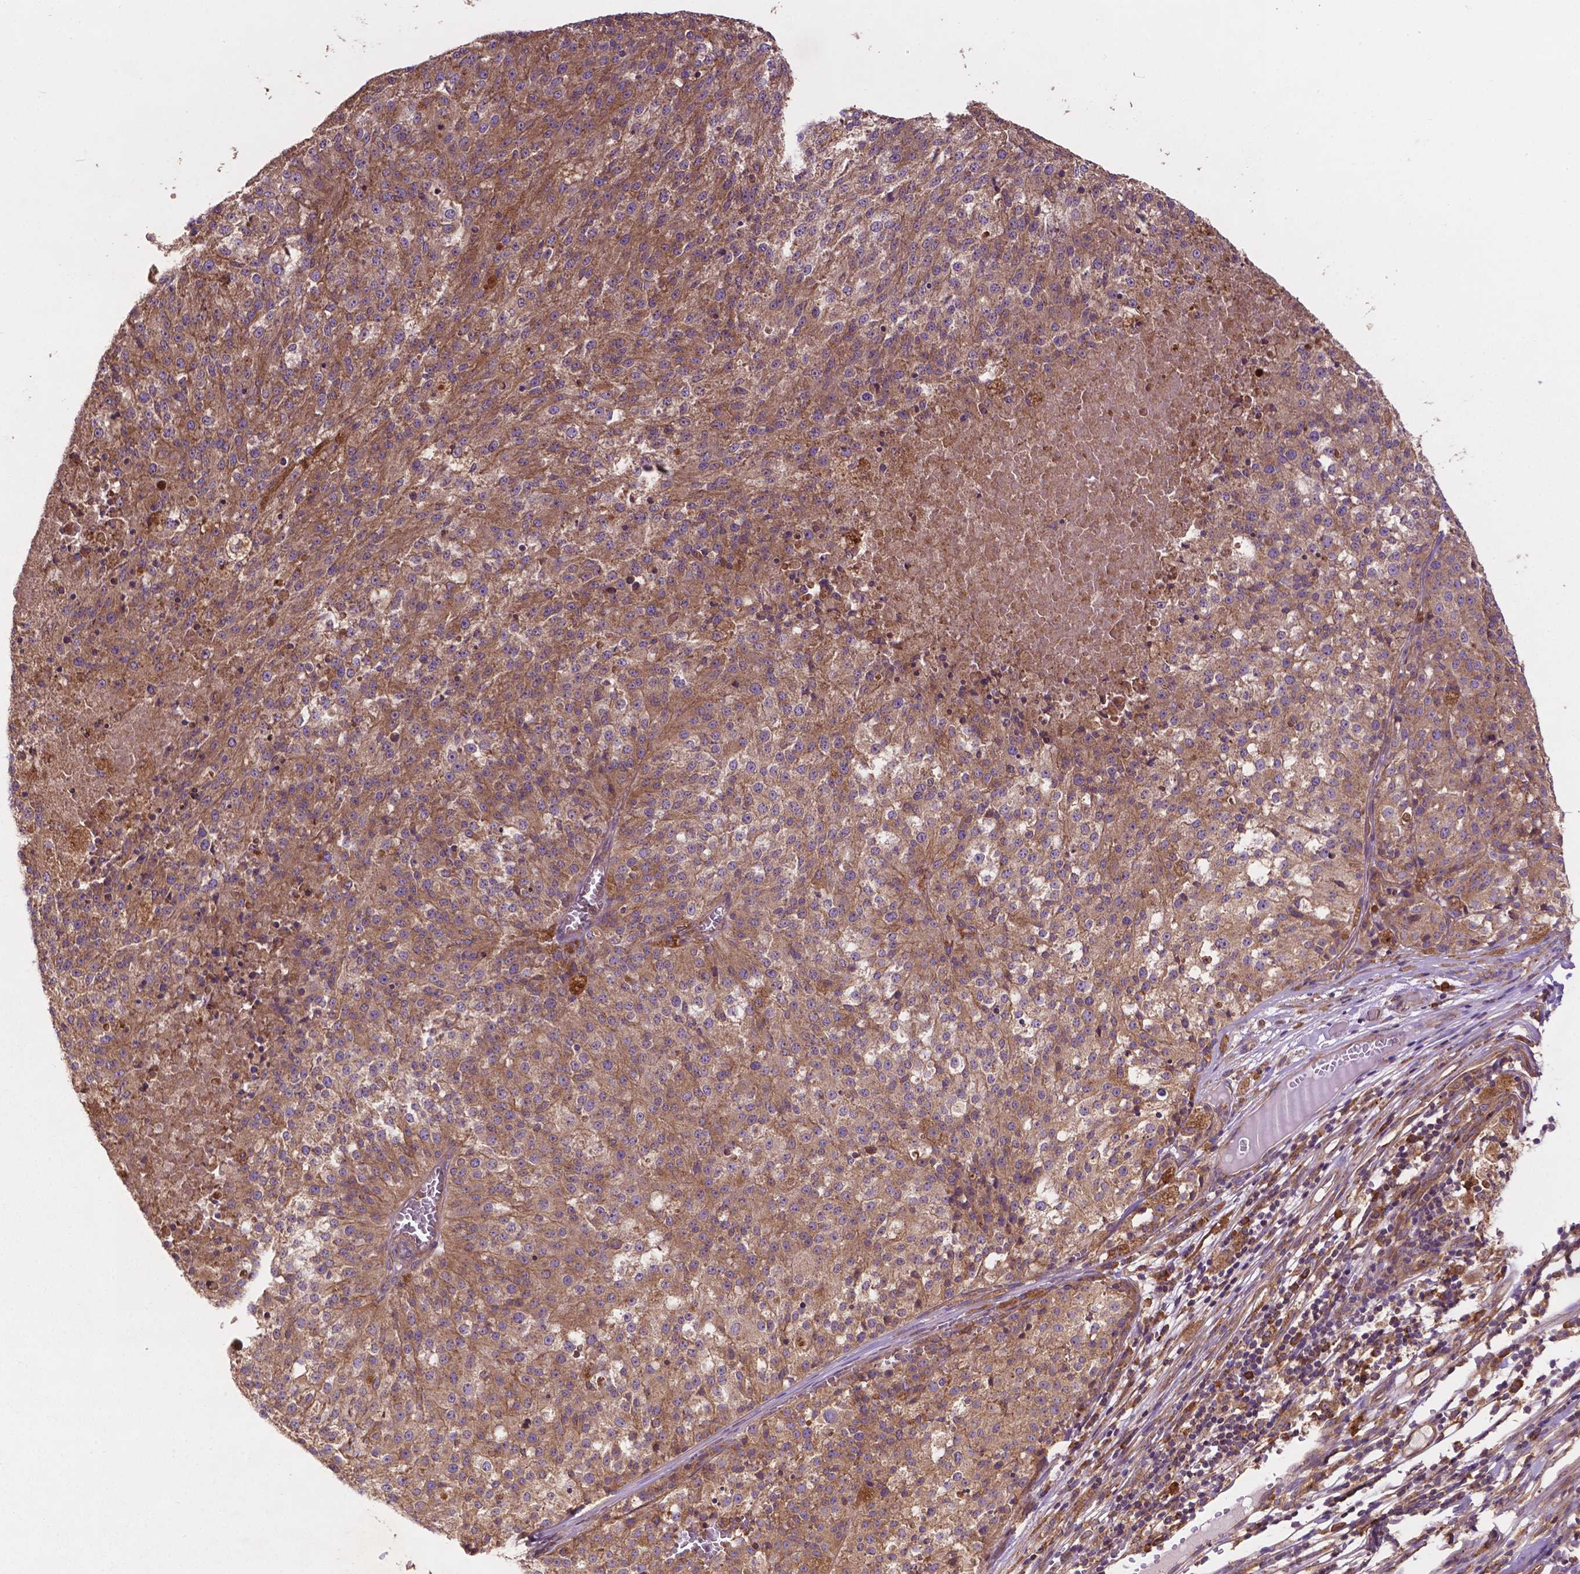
{"staining": {"intensity": "moderate", "quantity": ">75%", "location": "cytoplasmic/membranous"}, "tissue": "melanoma", "cell_type": "Tumor cells", "image_type": "cancer", "snomed": [{"axis": "morphology", "description": "Malignant melanoma, Metastatic site"}, {"axis": "topography", "description": "Lymph node"}], "caption": "Immunohistochemical staining of melanoma demonstrates medium levels of moderate cytoplasmic/membranous positivity in approximately >75% of tumor cells.", "gene": "CCDC71L", "patient": {"sex": "female", "age": 64}}